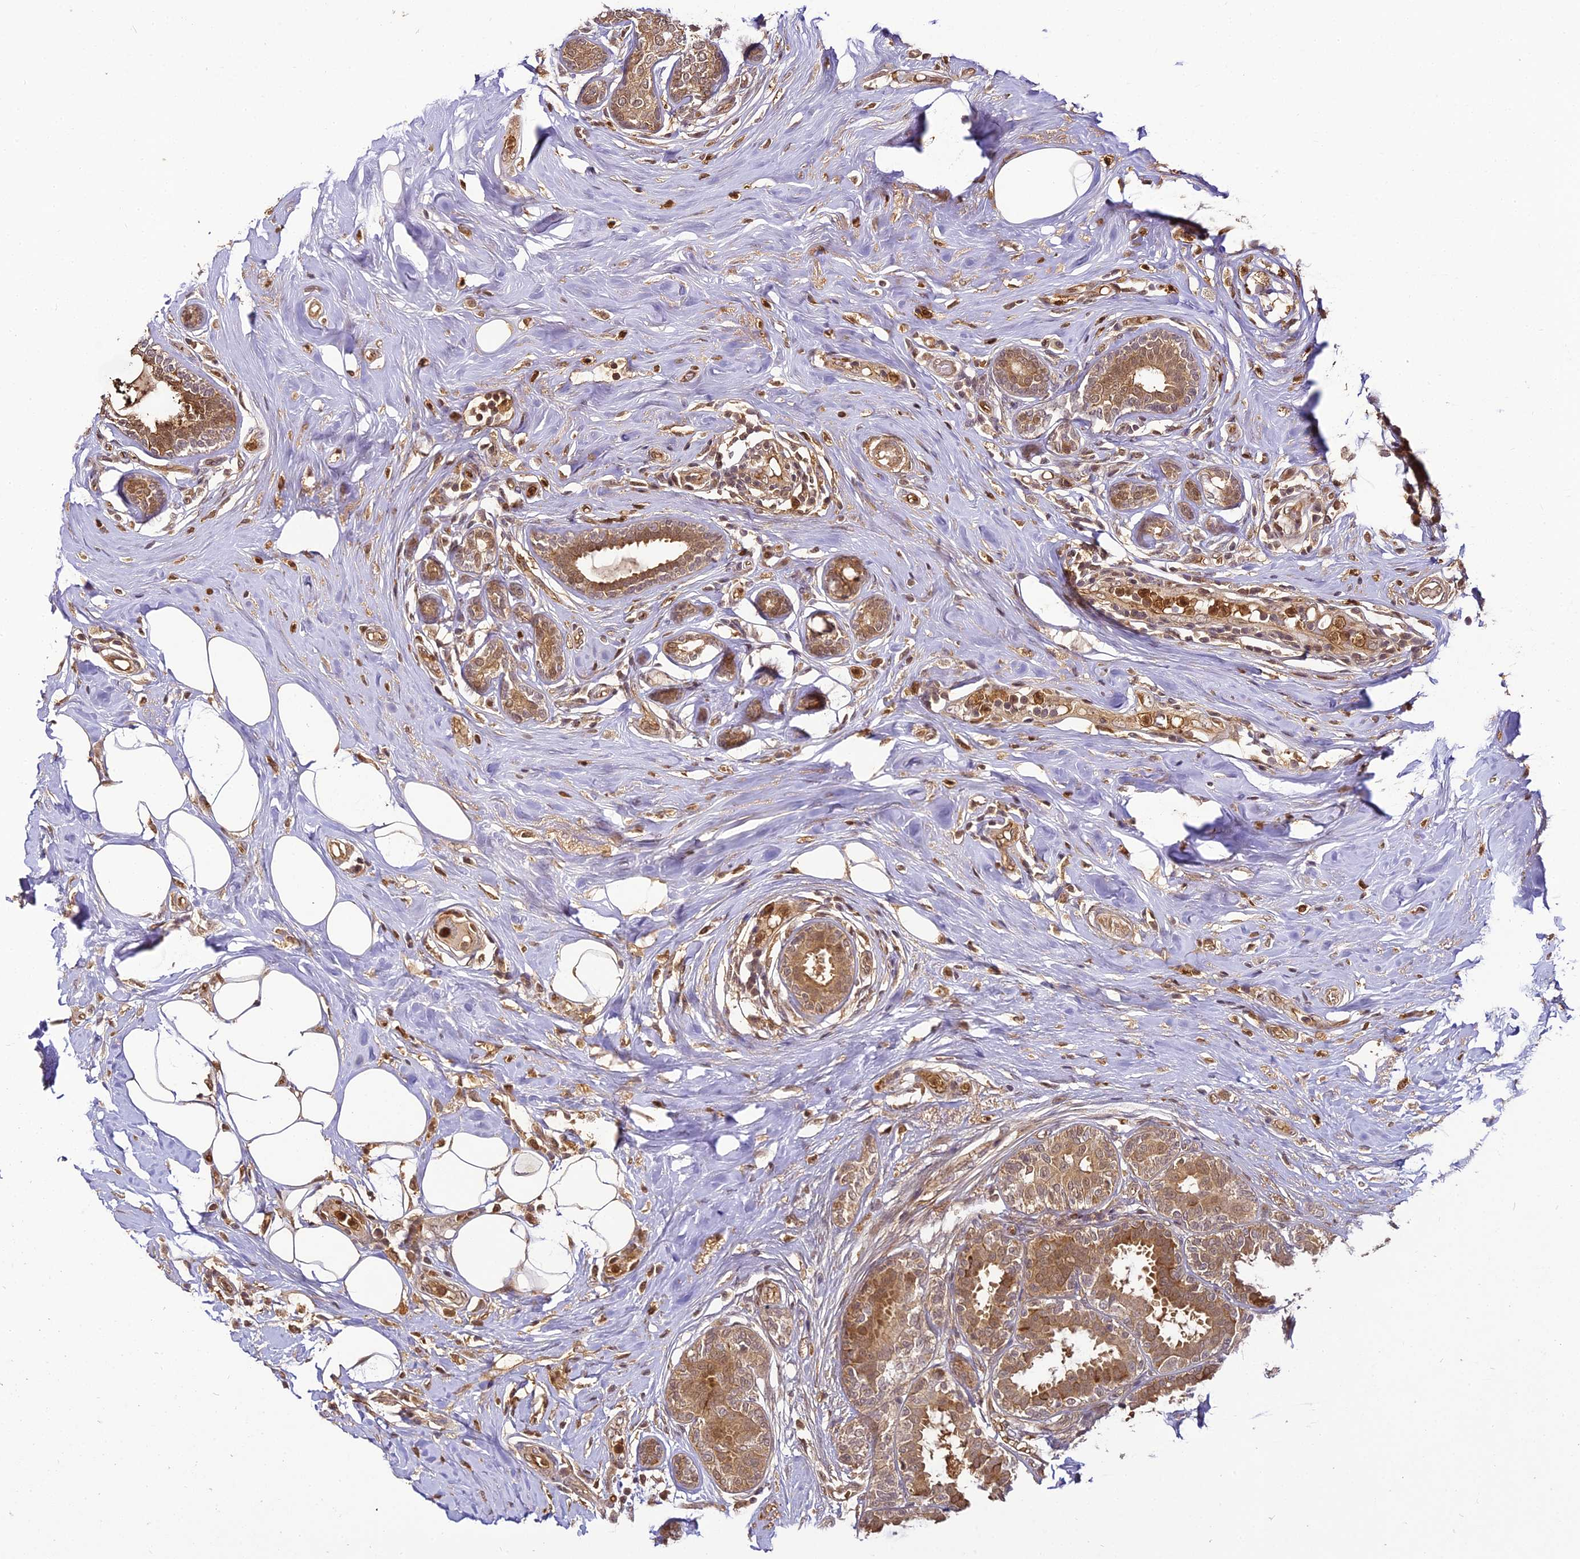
{"staining": {"intensity": "moderate", "quantity": ">75%", "location": "cytoplasmic/membranous"}, "tissue": "breast cancer", "cell_type": "Tumor cells", "image_type": "cancer", "snomed": [{"axis": "morphology", "description": "Lobular carcinoma"}, {"axis": "topography", "description": "Breast"}], "caption": "High-magnification brightfield microscopy of breast lobular carcinoma stained with DAB (brown) and counterstained with hematoxylin (blue). tumor cells exhibit moderate cytoplasmic/membranous expression is seen in approximately>75% of cells.", "gene": "BCDIN3D", "patient": {"sex": "female", "age": 51}}